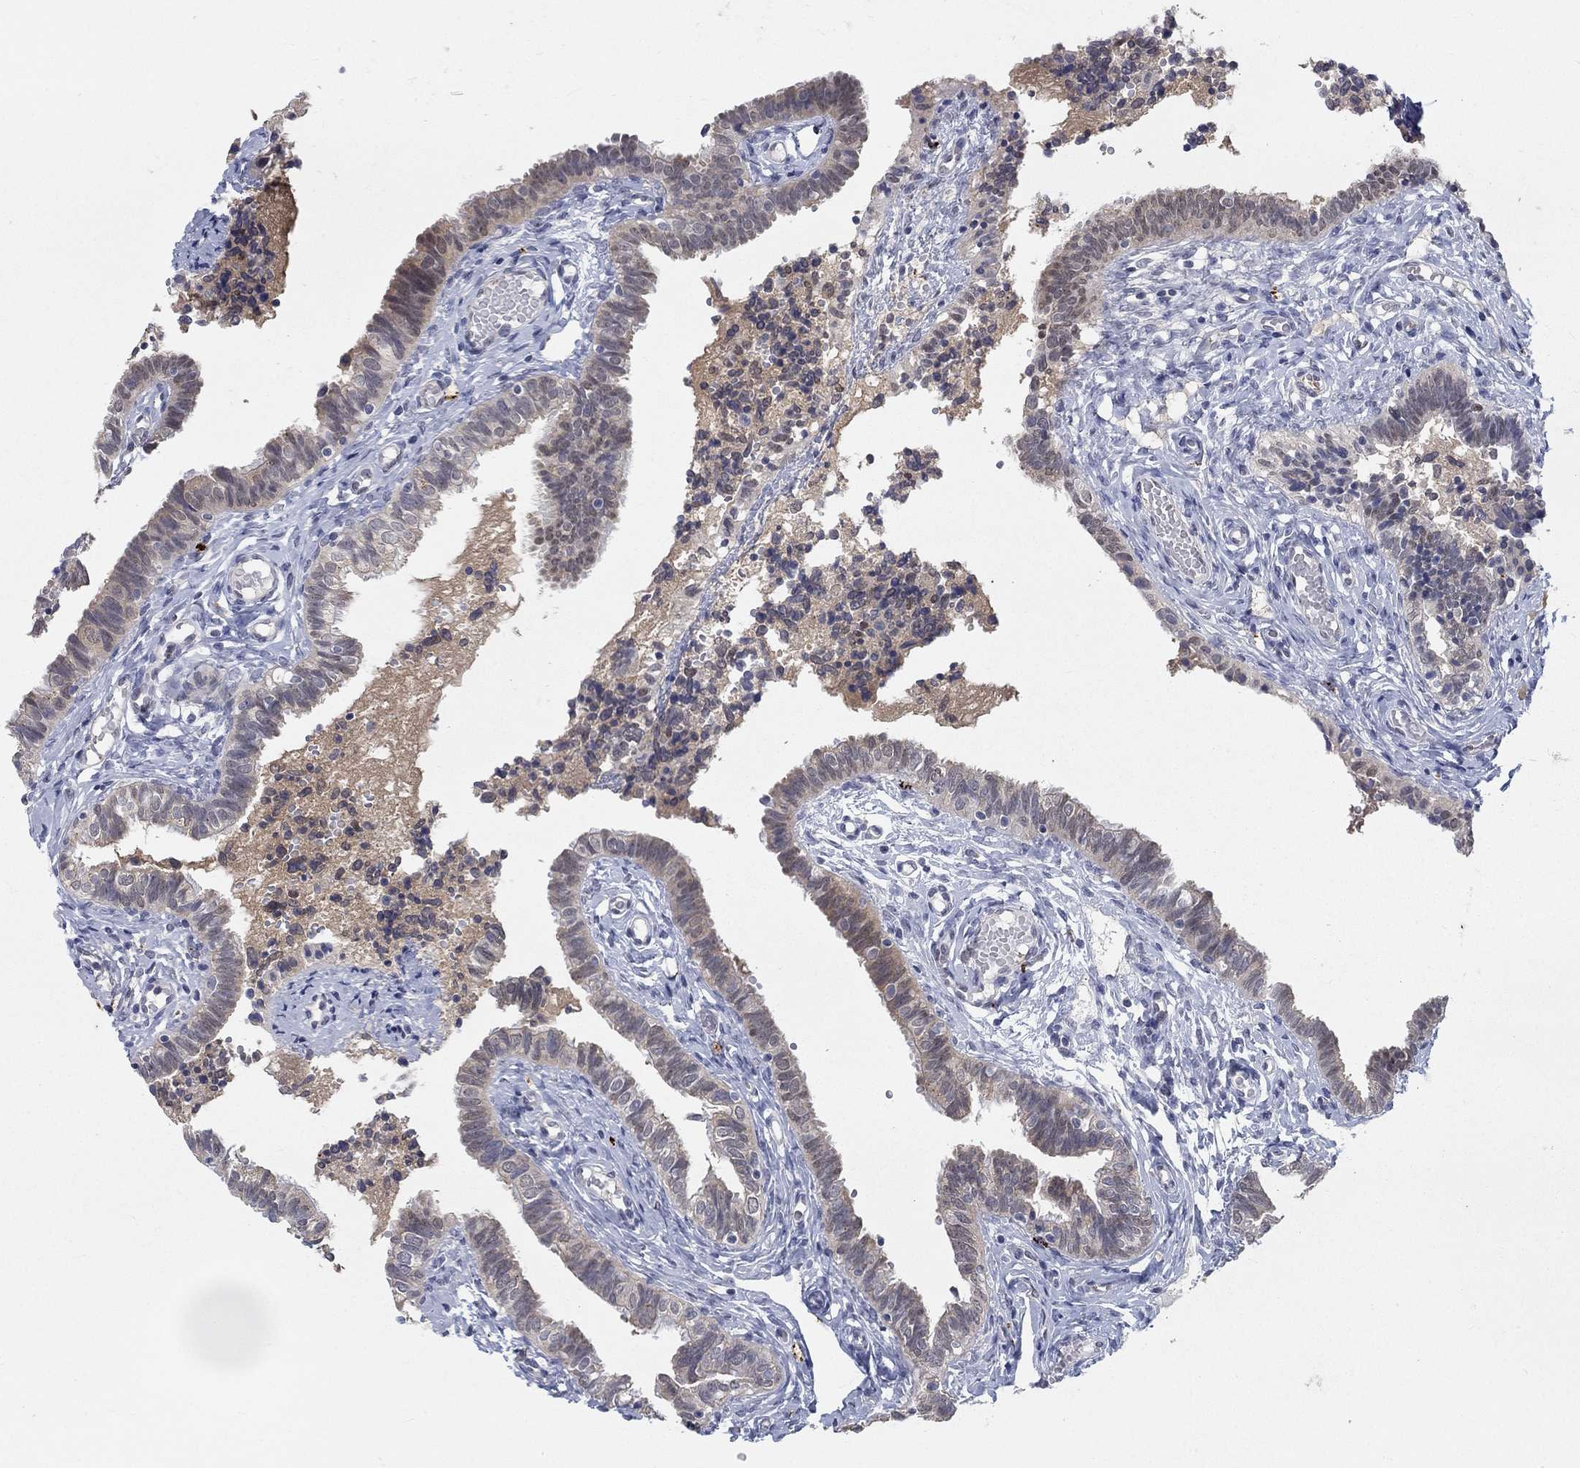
{"staining": {"intensity": "weak", "quantity": "25%-75%", "location": "cytoplasmic/membranous"}, "tissue": "fallopian tube", "cell_type": "Glandular cells", "image_type": "normal", "snomed": [{"axis": "morphology", "description": "Normal tissue, NOS"}, {"axis": "topography", "description": "Fallopian tube"}], "caption": "Protein analysis of benign fallopian tube shows weak cytoplasmic/membranous staining in approximately 25%-75% of glandular cells. (brown staining indicates protein expression, while blue staining denotes nuclei).", "gene": "MTSS2", "patient": {"sex": "female", "age": 47}}